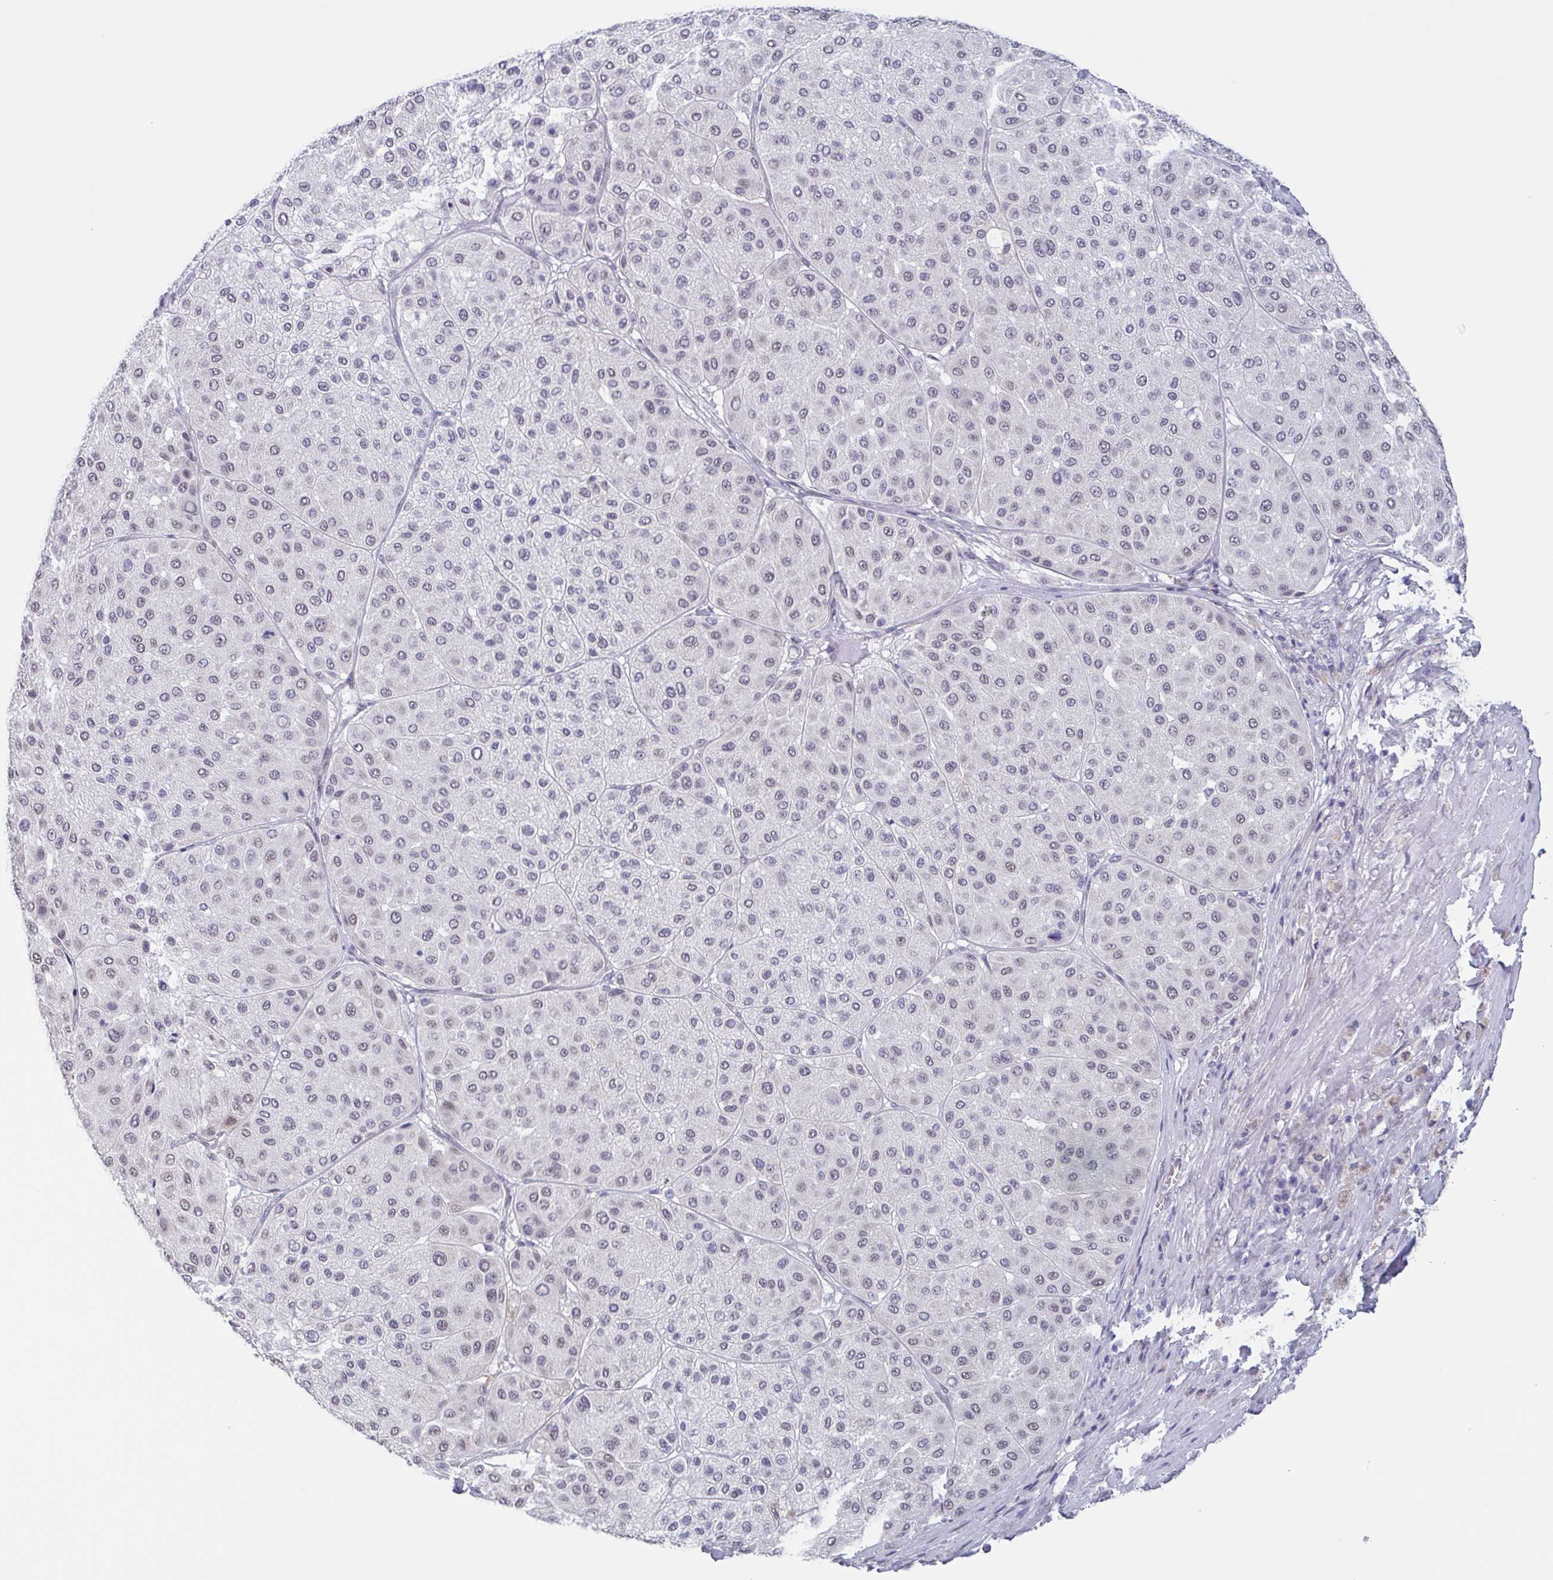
{"staining": {"intensity": "negative", "quantity": "none", "location": "none"}, "tissue": "melanoma", "cell_type": "Tumor cells", "image_type": "cancer", "snomed": [{"axis": "morphology", "description": "Malignant melanoma, Metastatic site"}, {"axis": "topography", "description": "Smooth muscle"}], "caption": "This is a photomicrograph of IHC staining of melanoma, which shows no staining in tumor cells.", "gene": "TMEM92", "patient": {"sex": "male", "age": 41}}